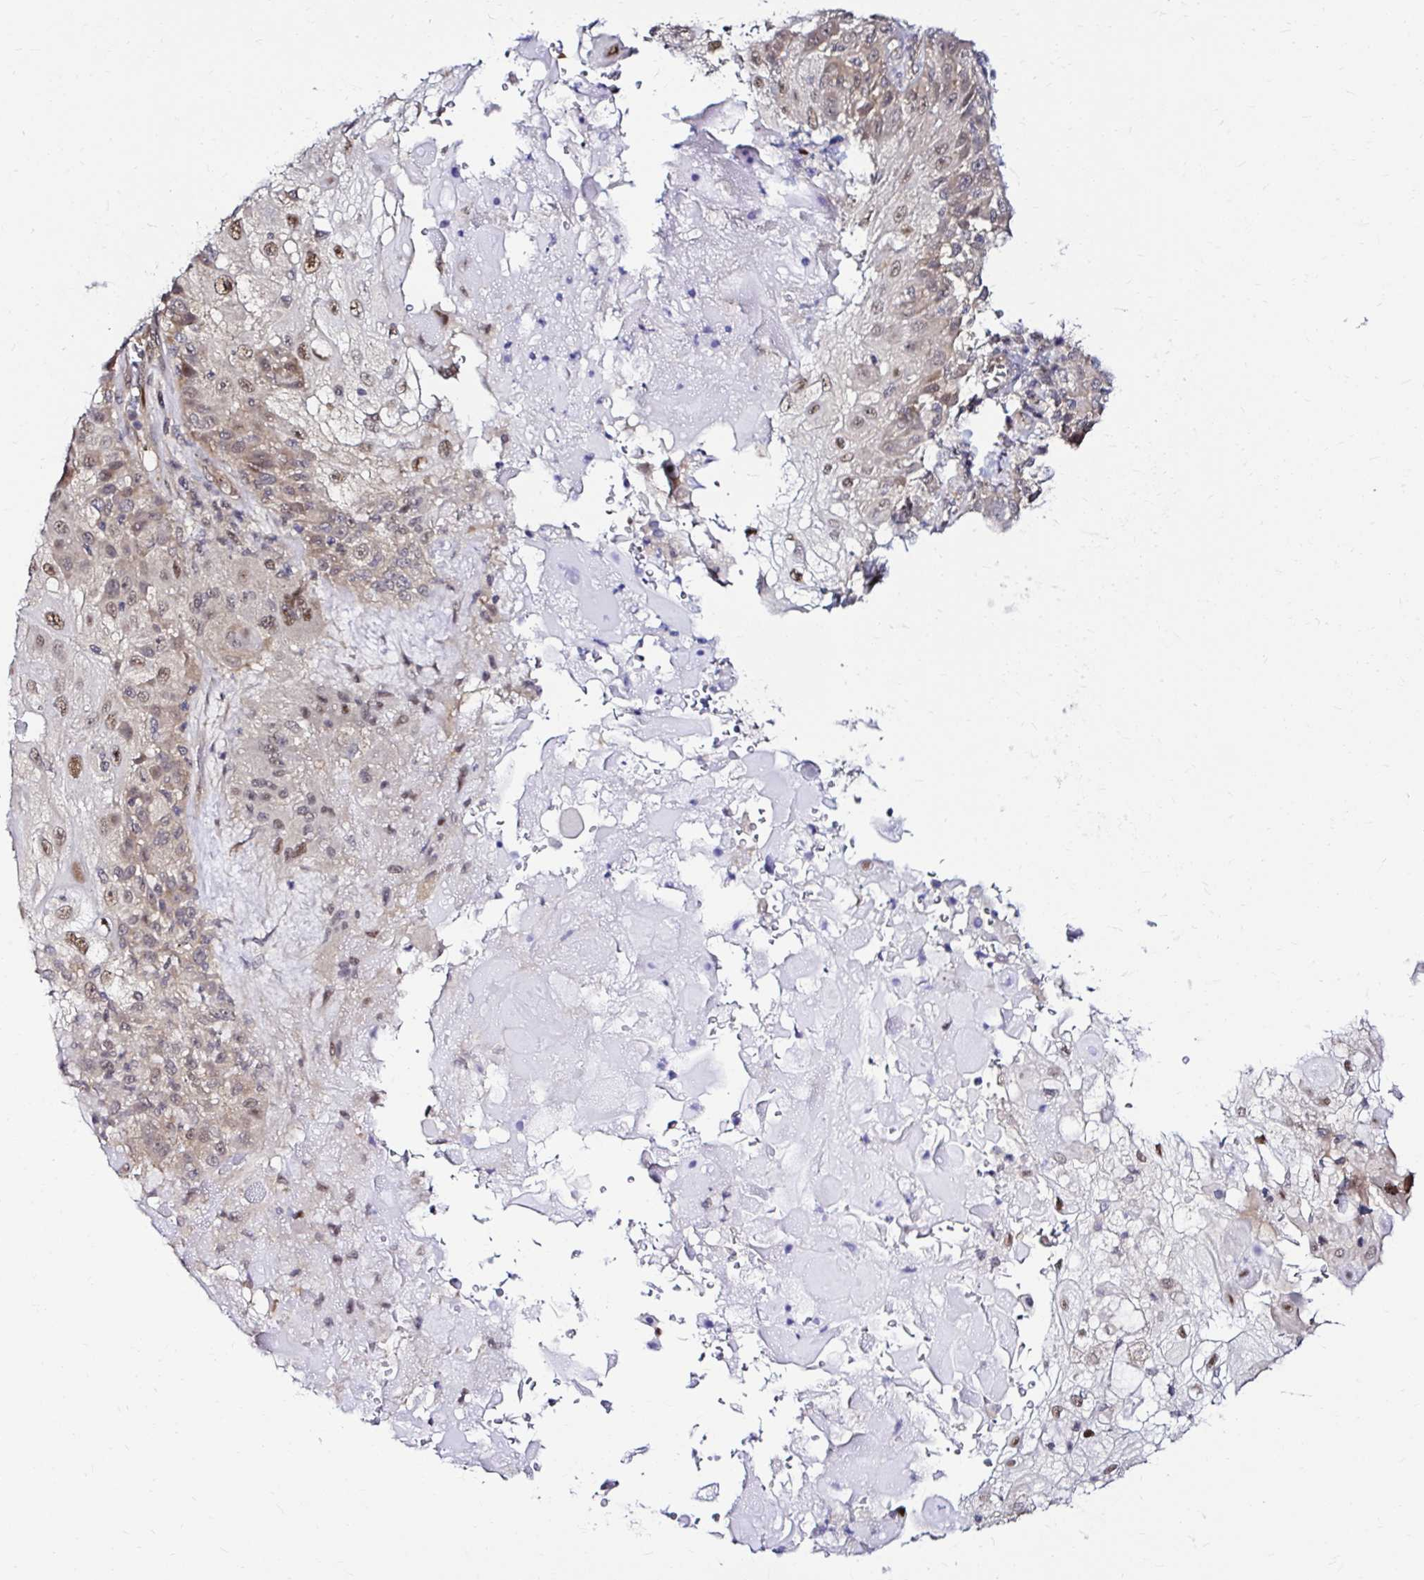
{"staining": {"intensity": "weak", "quantity": ">75%", "location": "cytoplasmic/membranous,nuclear"}, "tissue": "skin cancer", "cell_type": "Tumor cells", "image_type": "cancer", "snomed": [{"axis": "morphology", "description": "Normal tissue, NOS"}, {"axis": "morphology", "description": "Squamous cell carcinoma, NOS"}, {"axis": "topography", "description": "Skin"}], "caption": "Immunohistochemistry (IHC) (DAB) staining of skin squamous cell carcinoma displays weak cytoplasmic/membranous and nuclear protein expression in approximately >75% of tumor cells.", "gene": "PSMD3", "patient": {"sex": "female", "age": 83}}